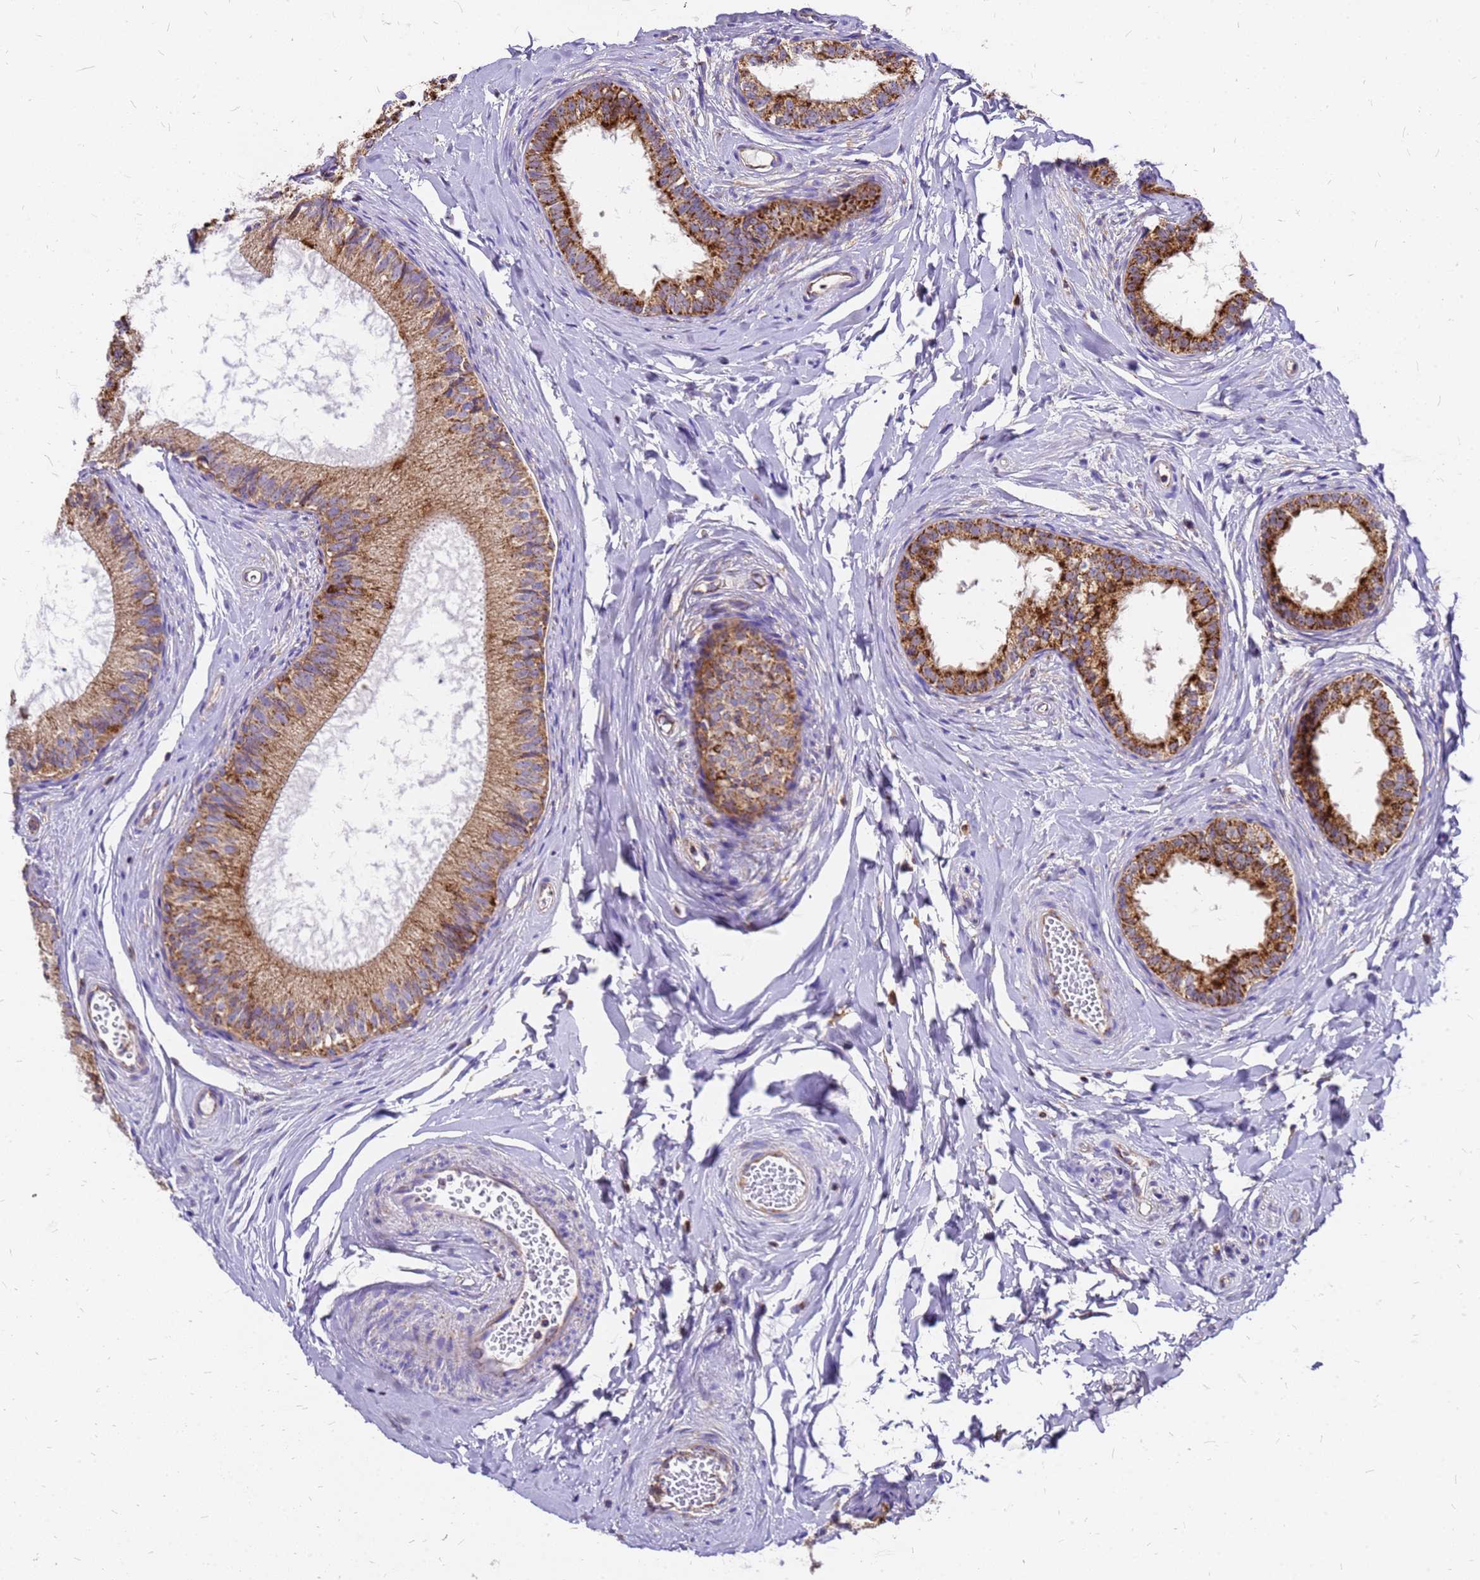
{"staining": {"intensity": "strong", "quantity": ">75%", "location": "cytoplasmic/membranous"}, "tissue": "epididymis", "cell_type": "Glandular cells", "image_type": "normal", "snomed": [{"axis": "morphology", "description": "Normal tissue, NOS"}, {"axis": "topography", "description": "Epididymis"}], "caption": "This is an image of immunohistochemistry staining of normal epididymis, which shows strong positivity in the cytoplasmic/membranous of glandular cells.", "gene": "MRPS26", "patient": {"sex": "male", "age": 34}}